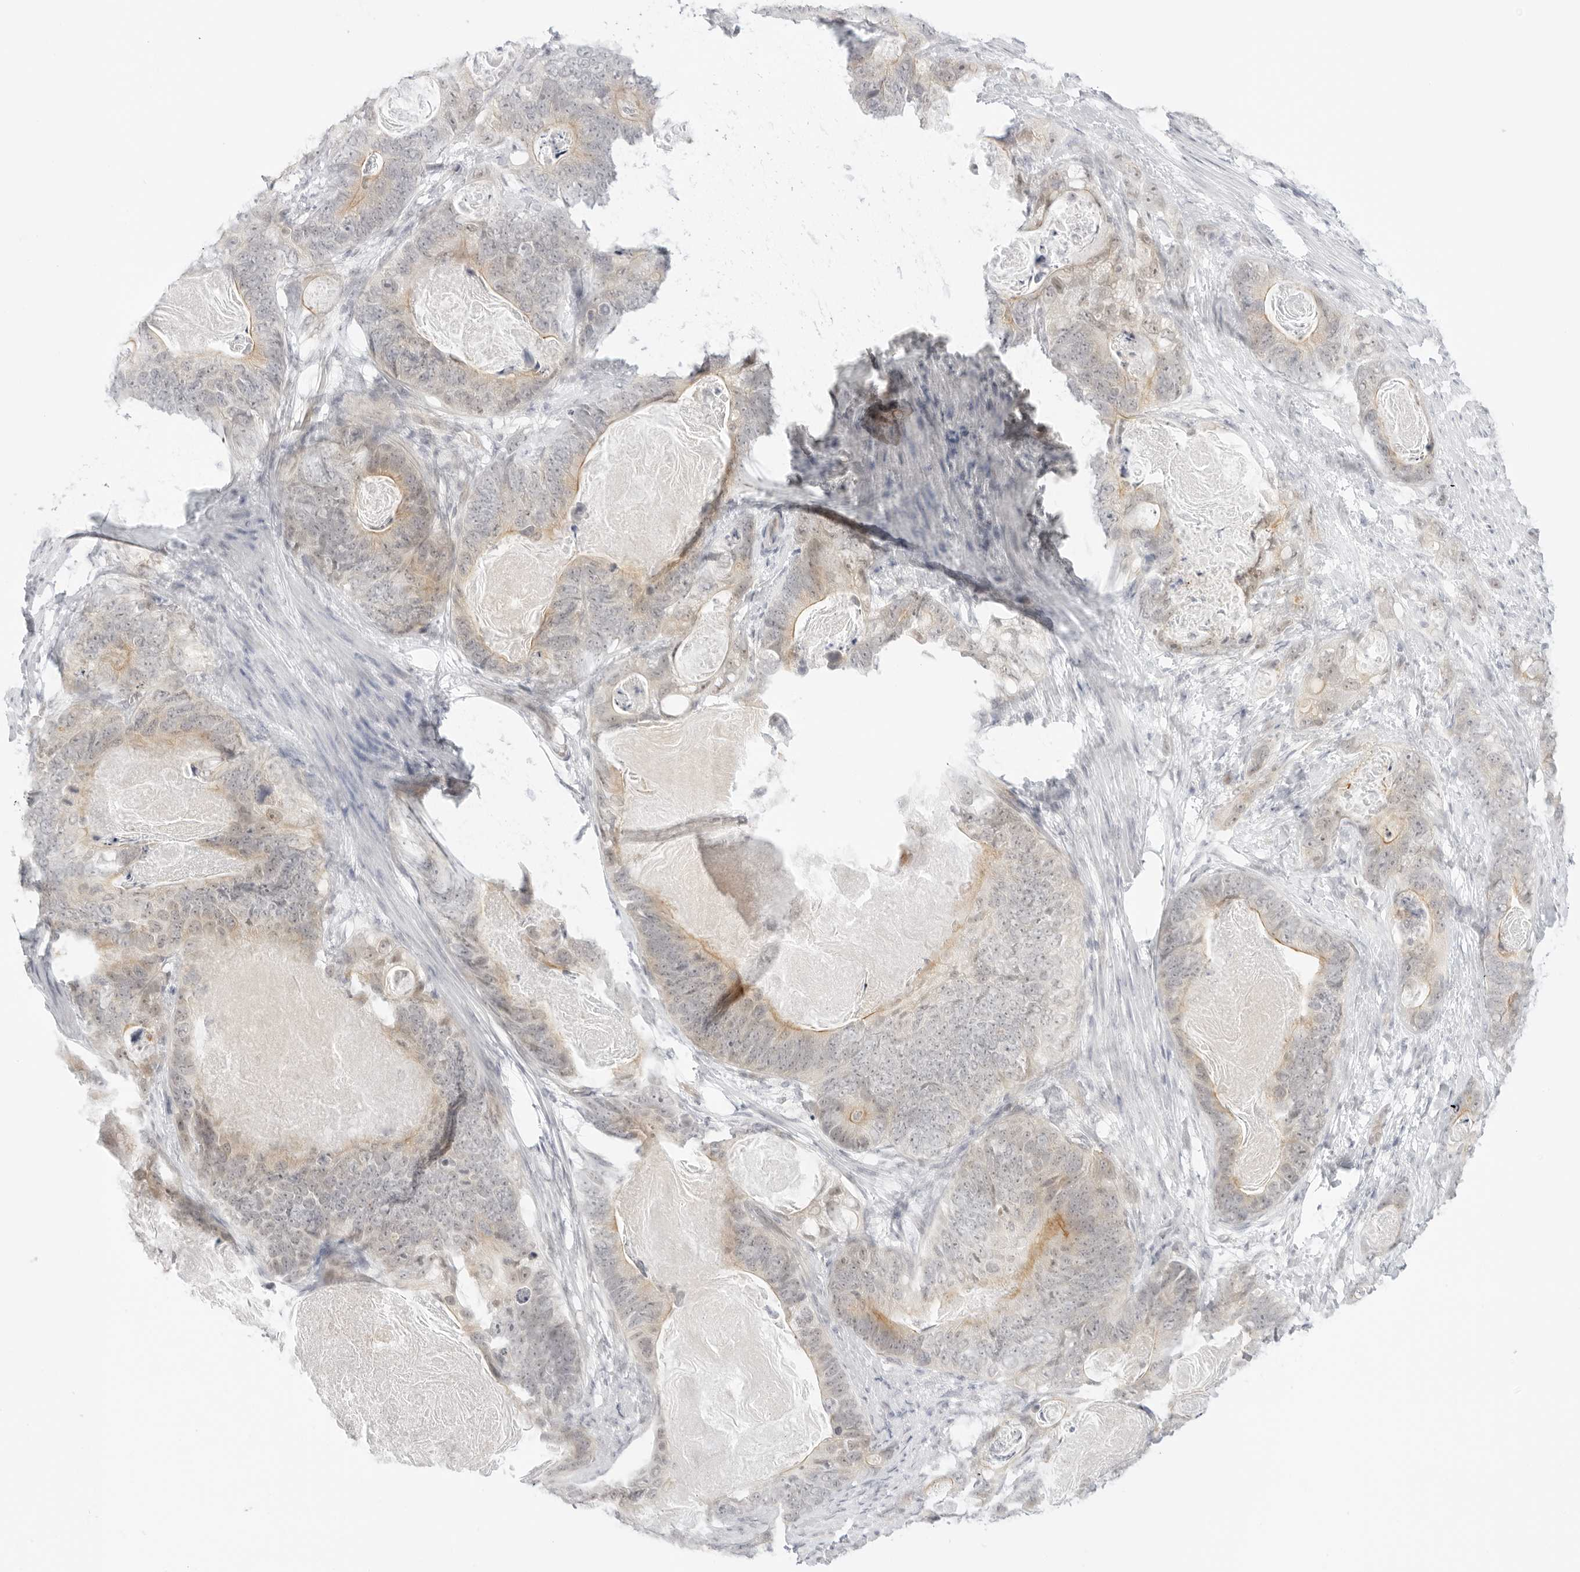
{"staining": {"intensity": "weak", "quantity": "25%-75%", "location": "cytoplasmic/membranous"}, "tissue": "stomach cancer", "cell_type": "Tumor cells", "image_type": "cancer", "snomed": [{"axis": "morphology", "description": "Normal tissue, NOS"}, {"axis": "morphology", "description": "Adenocarcinoma, NOS"}, {"axis": "topography", "description": "Stomach"}], "caption": "An image of human stomach adenocarcinoma stained for a protein shows weak cytoplasmic/membranous brown staining in tumor cells.", "gene": "MED18", "patient": {"sex": "female", "age": 89}}